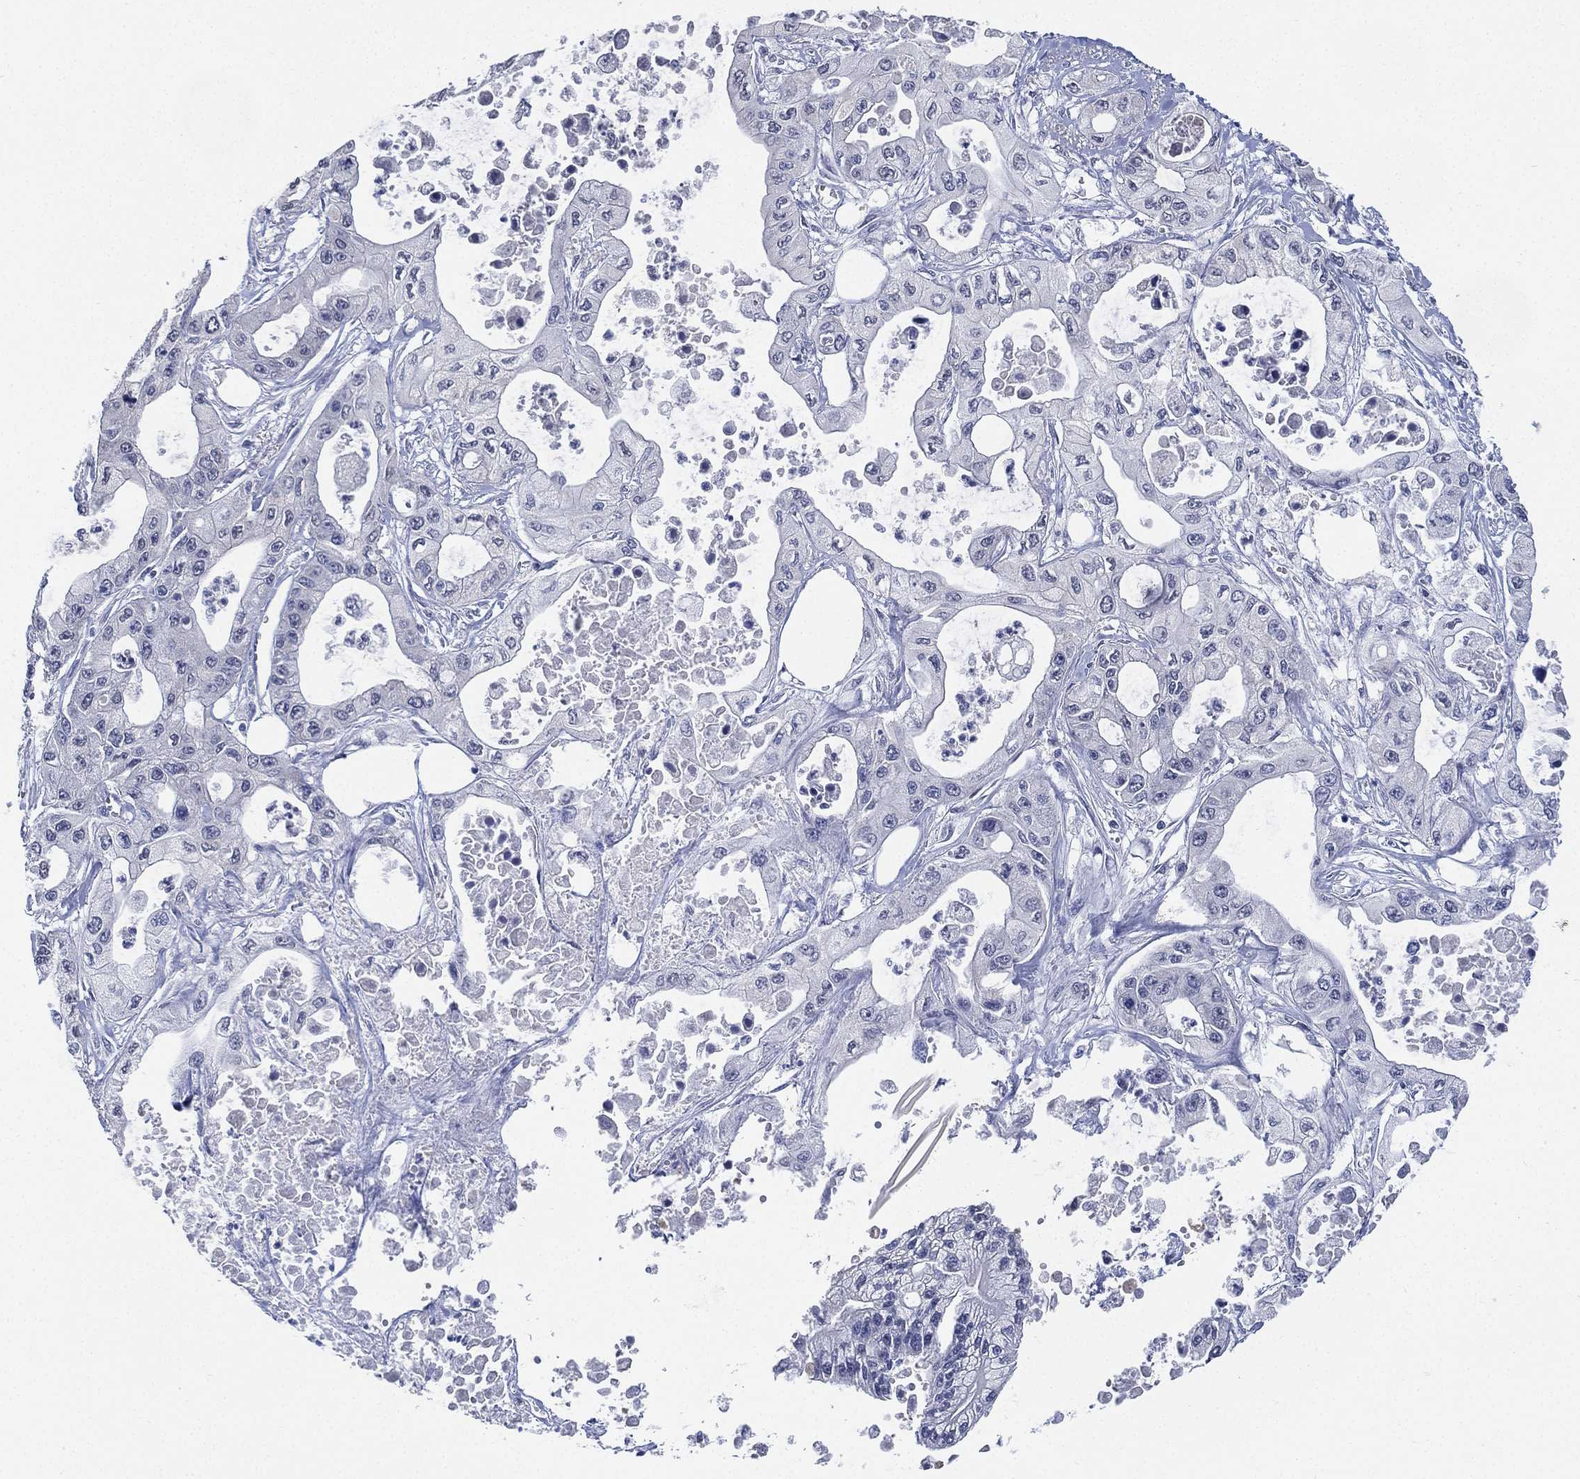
{"staining": {"intensity": "negative", "quantity": "none", "location": "none"}, "tissue": "pancreatic cancer", "cell_type": "Tumor cells", "image_type": "cancer", "snomed": [{"axis": "morphology", "description": "Adenocarcinoma, NOS"}, {"axis": "topography", "description": "Pancreas"}], "caption": "High power microscopy micrograph of an immunohistochemistry (IHC) micrograph of adenocarcinoma (pancreatic), revealing no significant staining in tumor cells.", "gene": "IYD", "patient": {"sex": "male", "age": 70}}